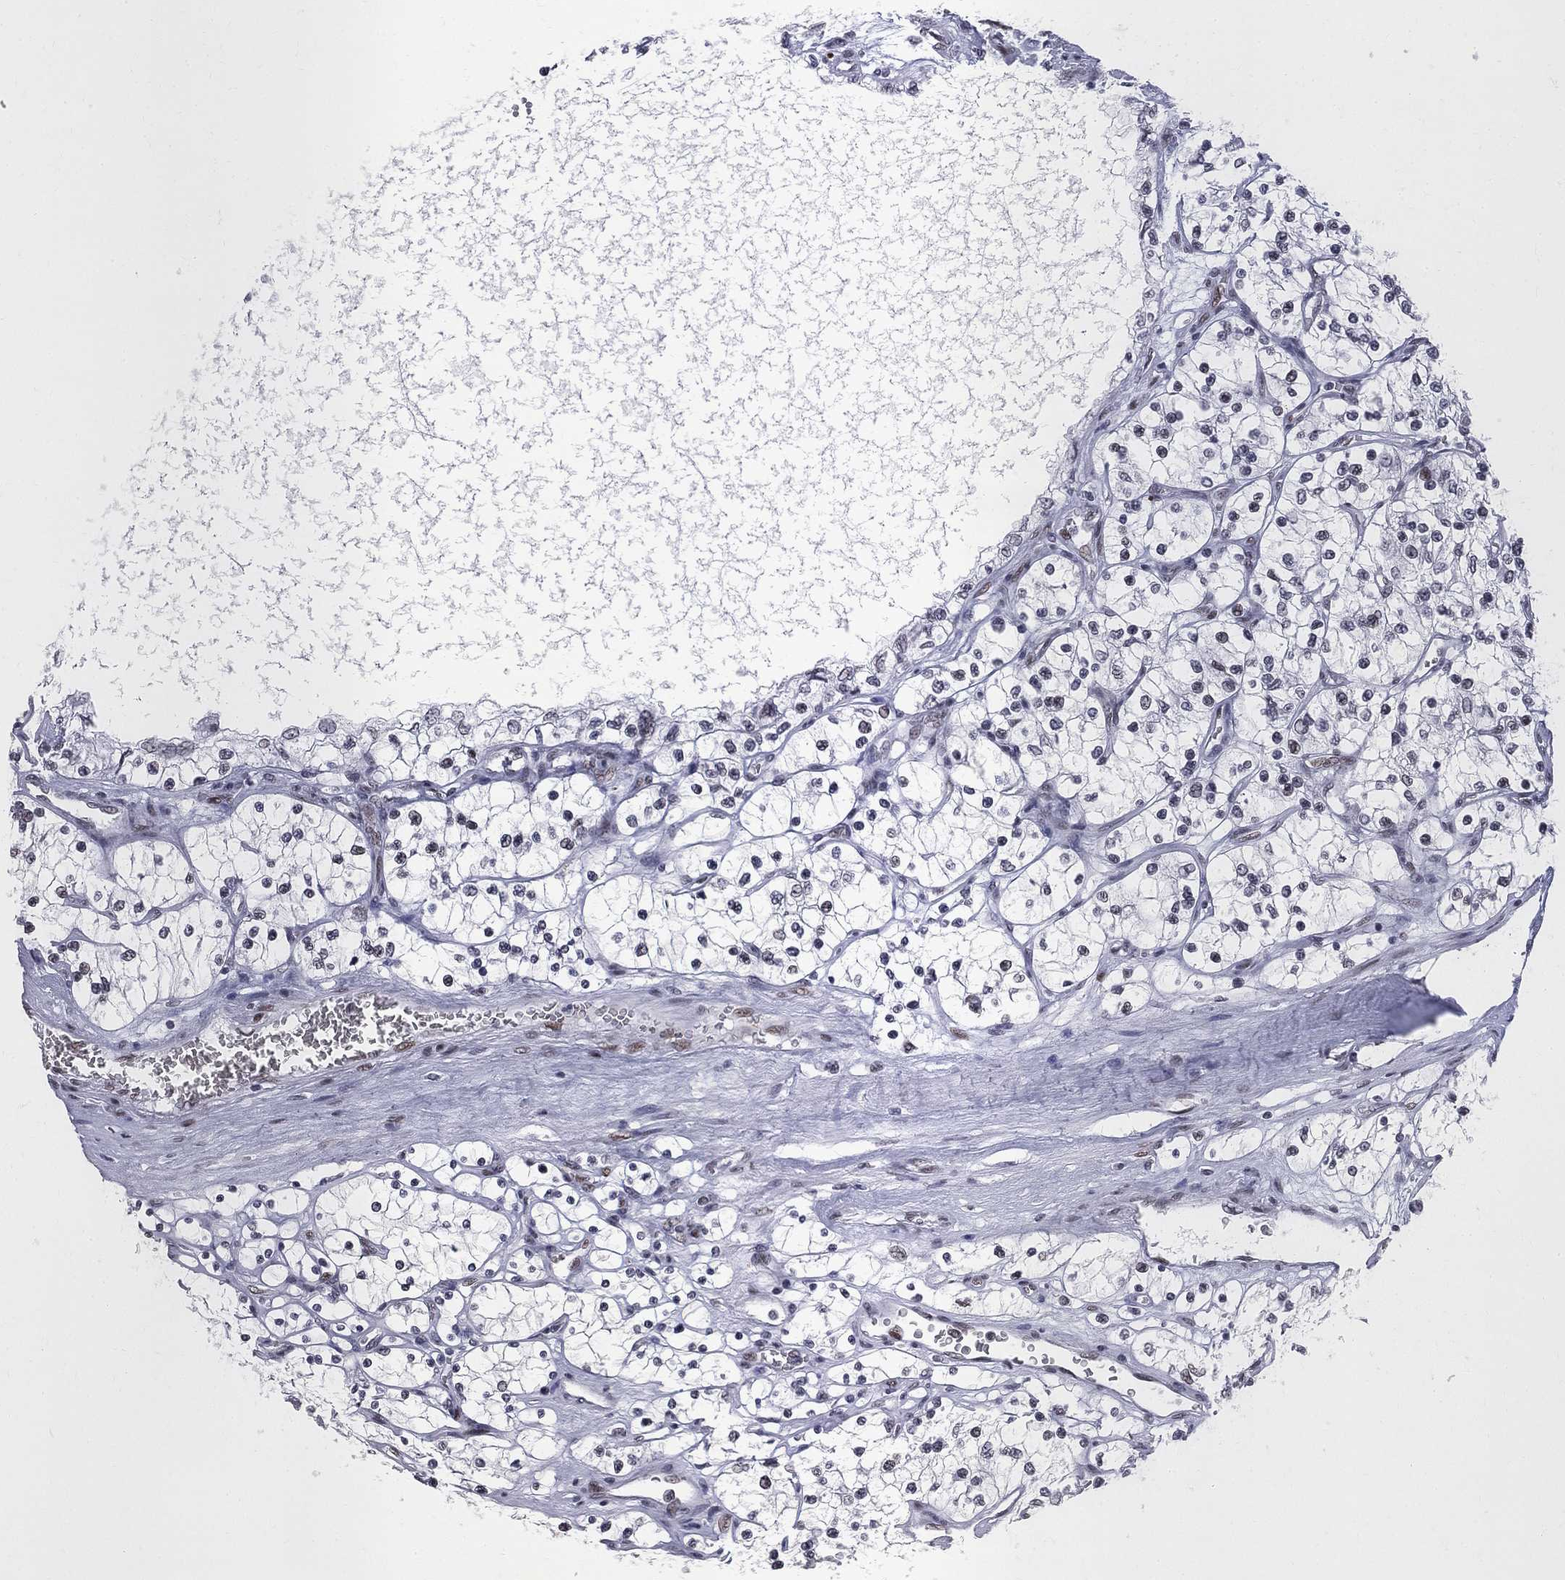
{"staining": {"intensity": "negative", "quantity": "none", "location": "none"}, "tissue": "renal cancer", "cell_type": "Tumor cells", "image_type": "cancer", "snomed": [{"axis": "morphology", "description": "Adenocarcinoma, NOS"}, {"axis": "topography", "description": "Kidney"}], "caption": "Immunohistochemistry of renal adenocarcinoma shows no expression in tumor cells.", "gene": "ZBTB47", "patient": {"sex": "female", "age": 69}}